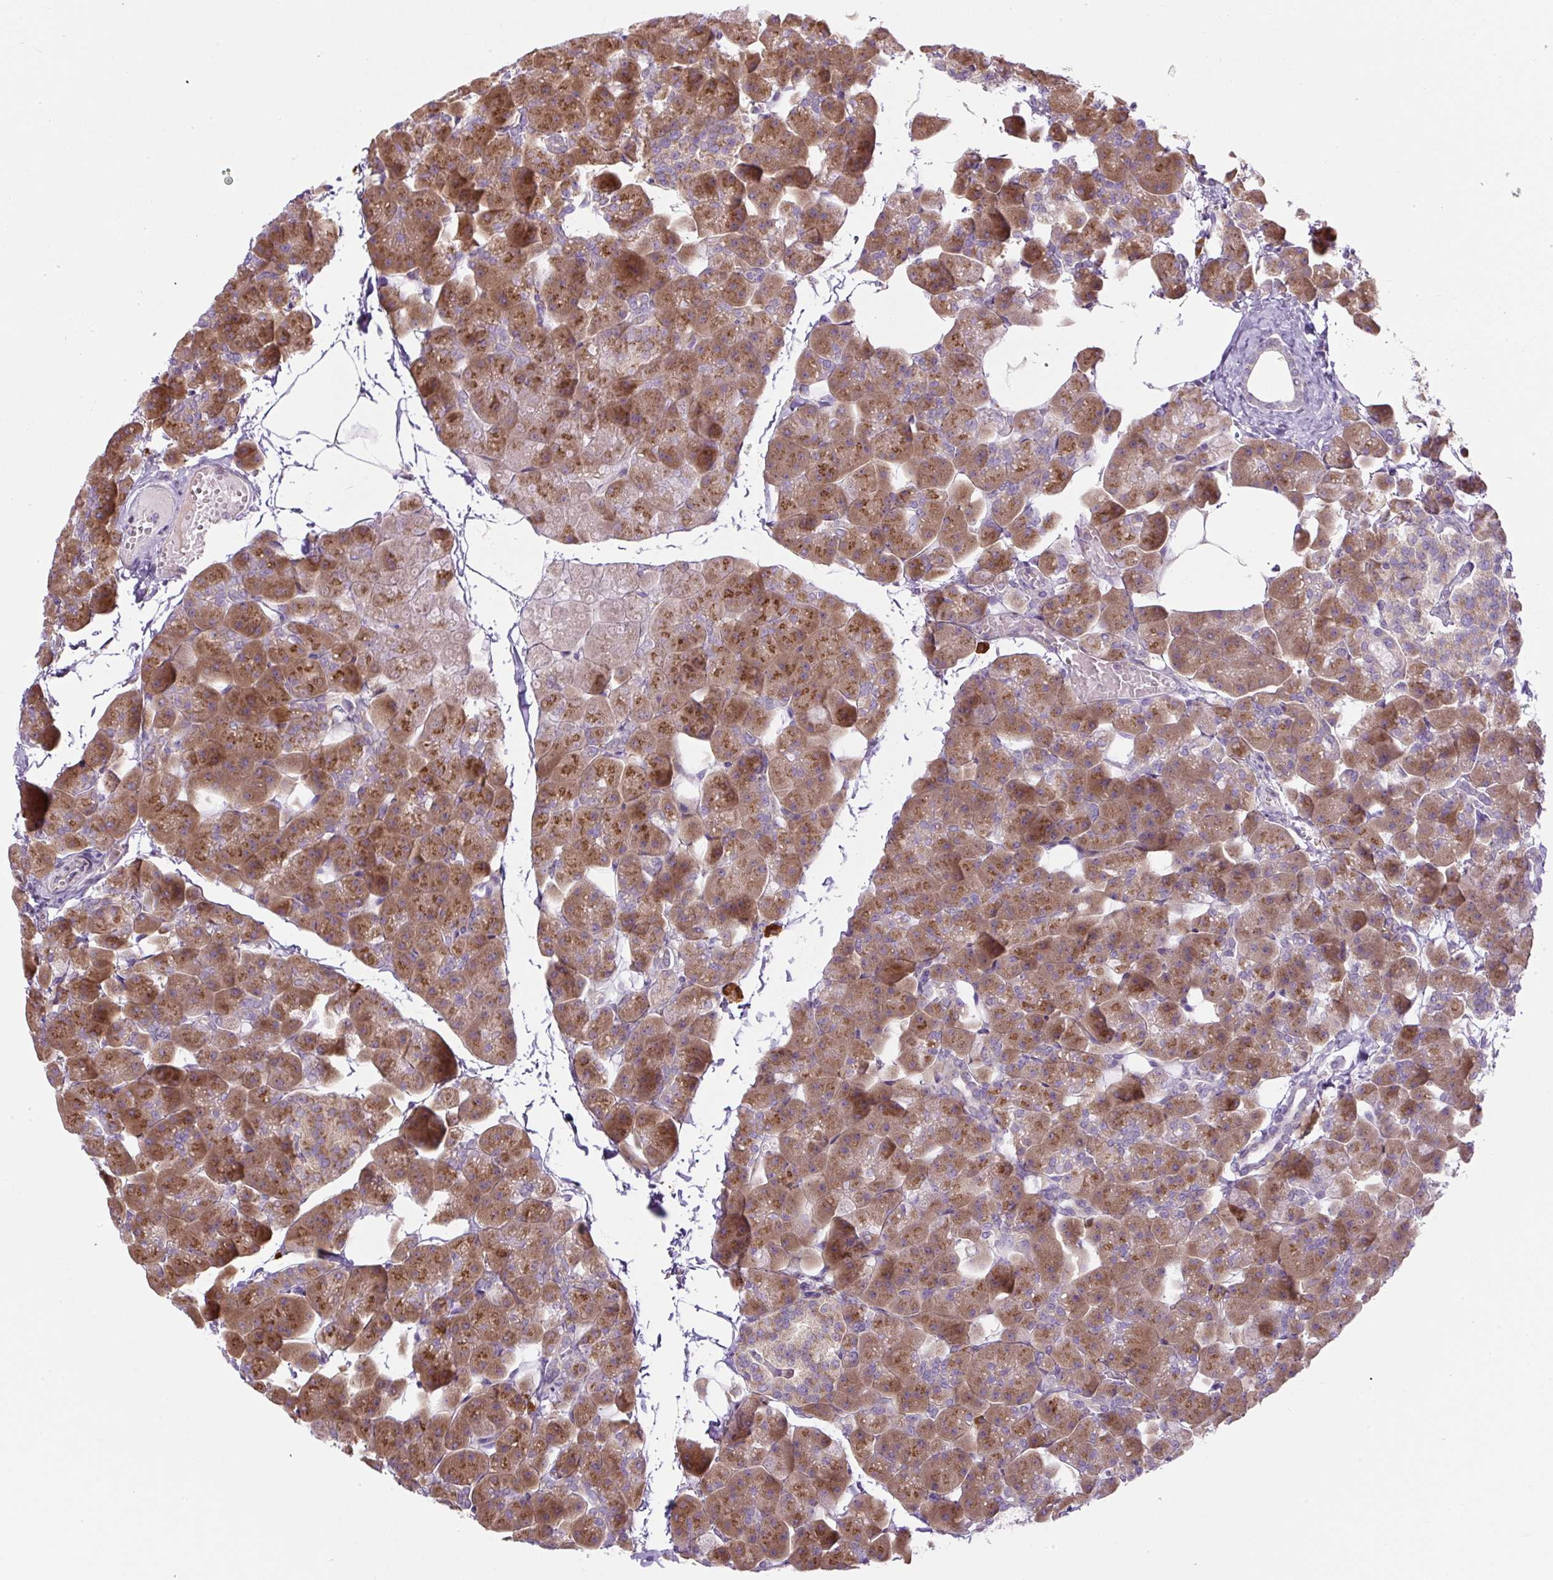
{"staining": {"intensity": "strong", "quantity": ">75%", "location": "cytoplasmic/membranous"}, "tissue": "pancreas", "cell_type": "Exocrine glandular cells", "image_type": "normal", "snomed": [{"axis": "morphology", "description": "Normal tissue, NOS"}, {"axis": "topography", "description": "Pancreas"}], "caption": "High-power microscopy captured an IHC photomicrograph of normal pancreas, revealing strong cytoplasmic/membranous positivity in about >75% of exocrine glandular cells.", "gene": "MLX", "patient": {"sex": "male", "age": 35}}